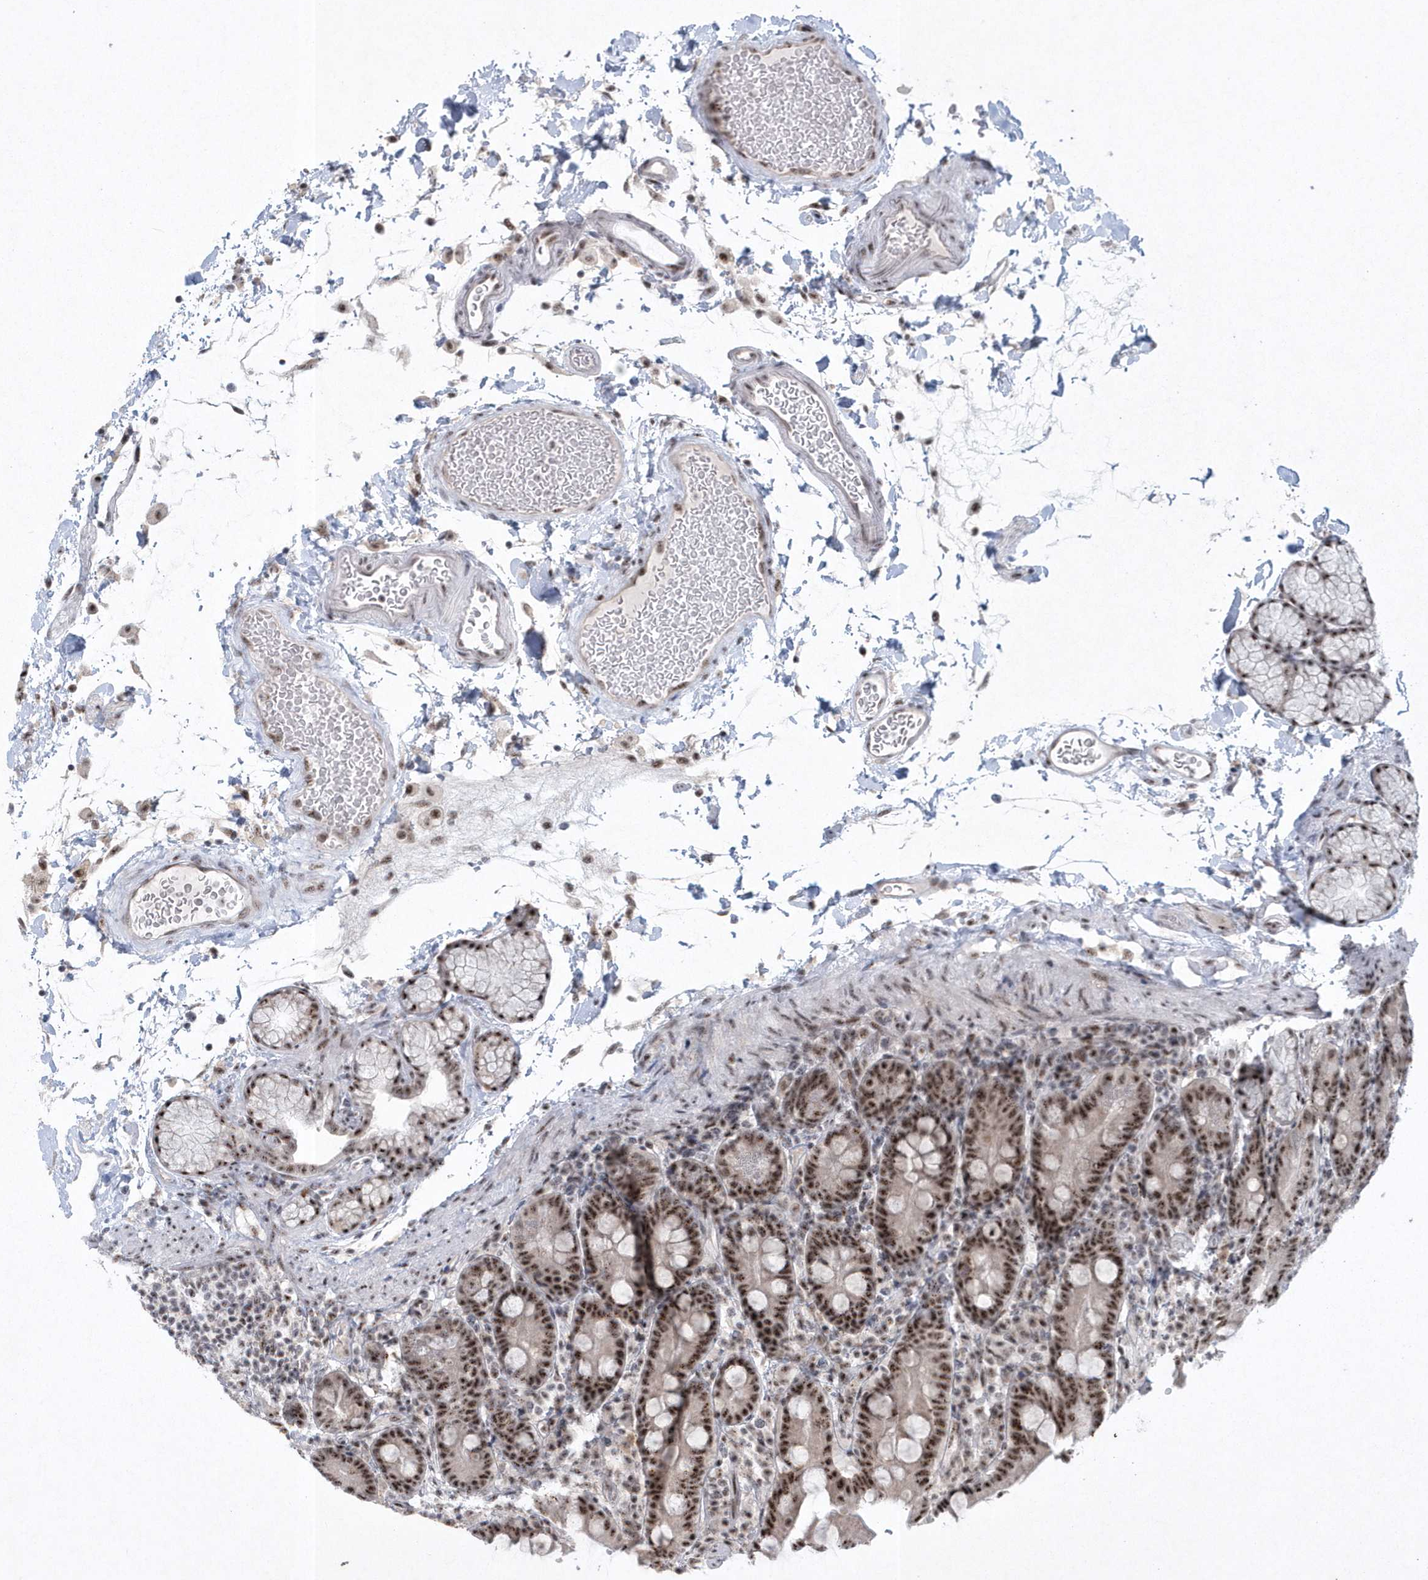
{"staining": {"intensity": "strong", "quantity": ">75%", "location": "nuclear"}, "tissue": "duodenum", "cell_type": "Glandular cells", "image_type": "normal", "snomed": [{"axis": "morphology", "description": "Normal tissue, NOS"}, {"axis": "topography", "description": "Small intestine, NOS"}], "caption": "The immunohistochemical stain shows strong nuclear expression in glandular cells of normal duodenum. (IHC, brightfield microscopy, high magnification).", "gene": "KDM6B", "patient": {"sex": "female", "age": 71}}